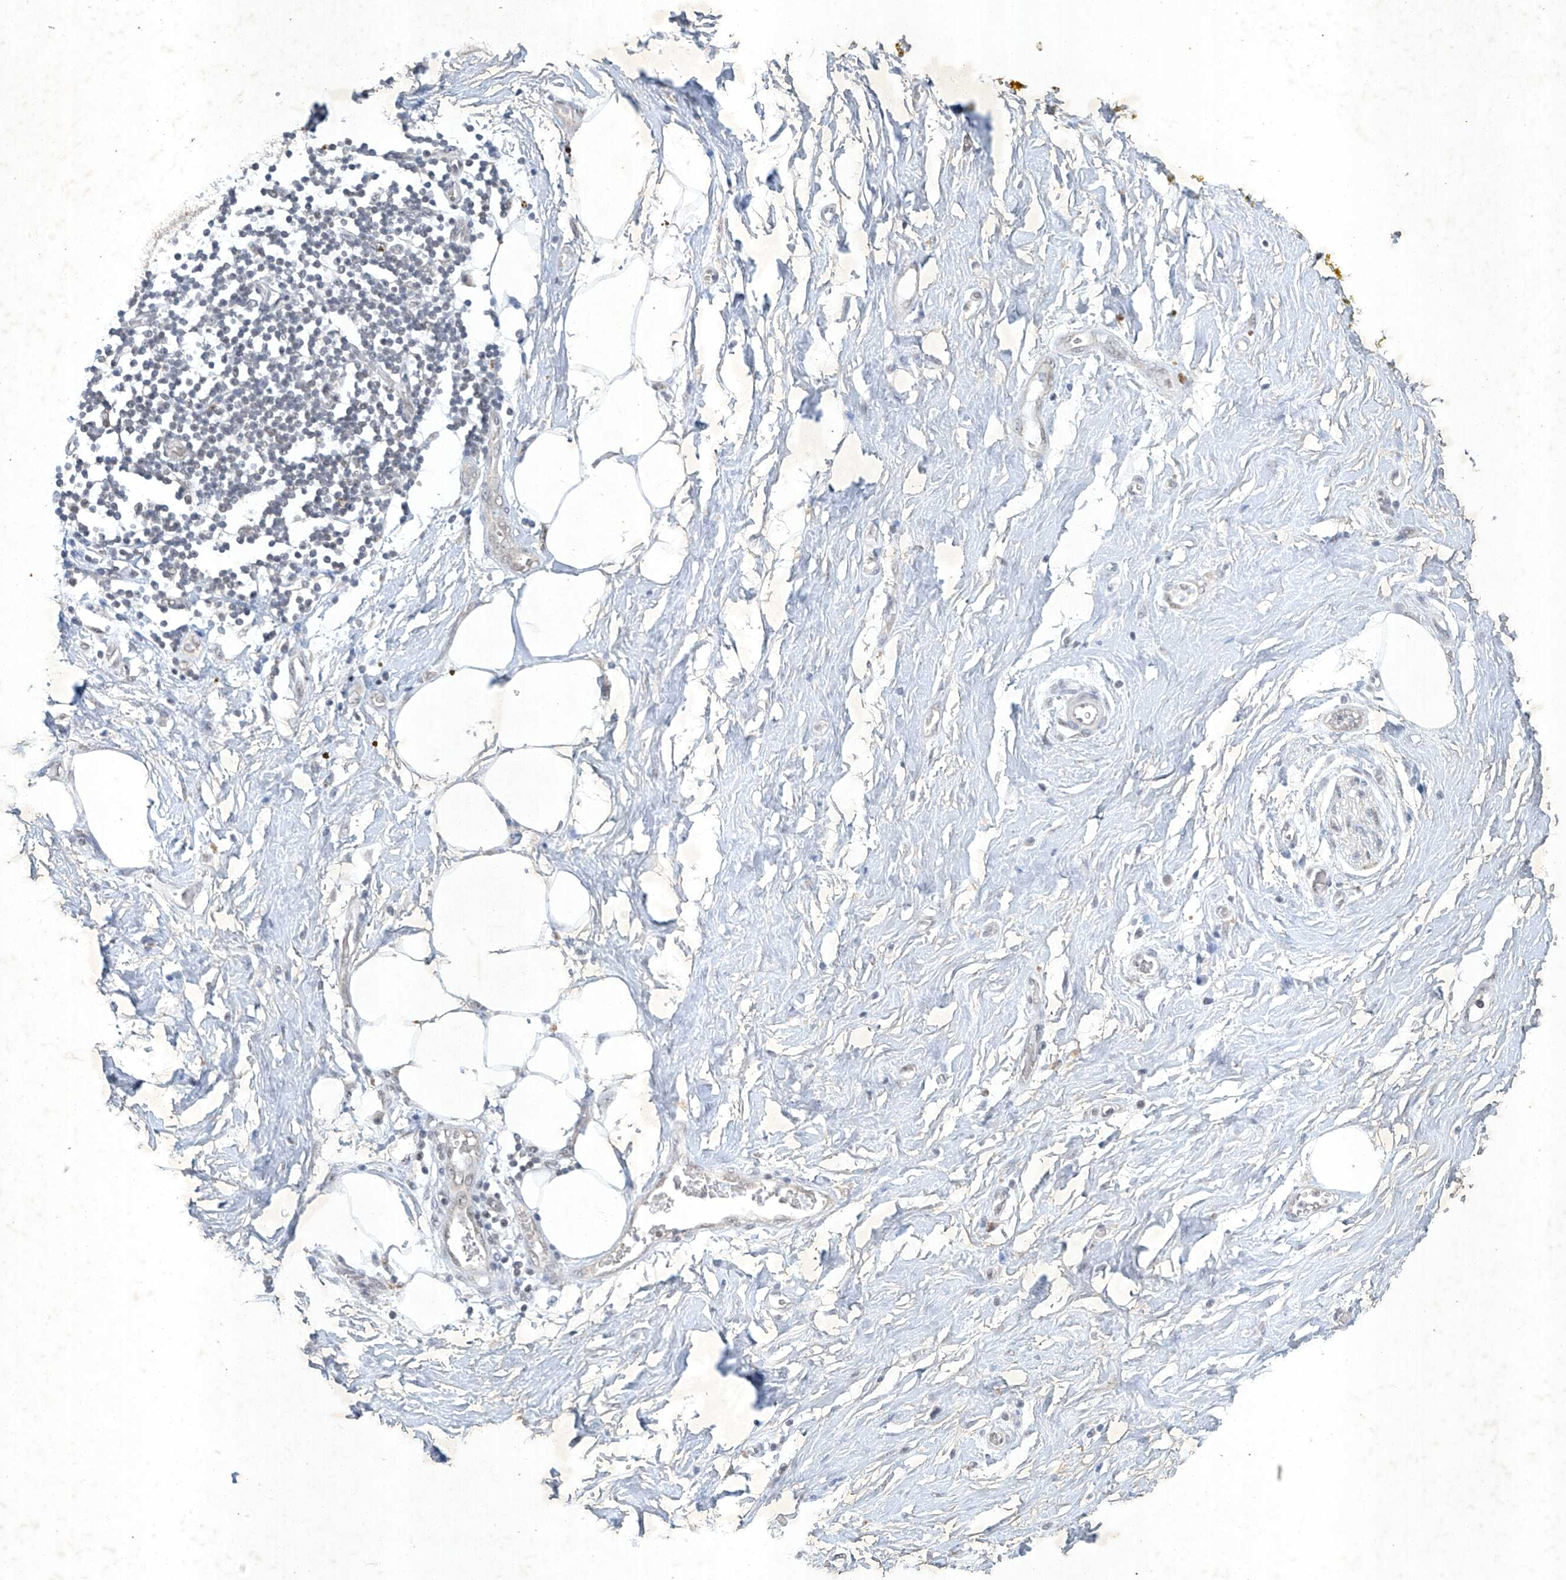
{"staining": {"intensity": "negative", "quantity": "none", "location": "none"}, "tissue": "adipose tissue", "cell_type": "Adipocytes", "image_type": "normal", "snomed": [{"axis": "morphology", "description": "Normal tissue, NOS"}, {"axis": "morphology", "description": "Adenocarcinoma, NOS"}, {"axis": "topography", "description": "Pancreas"}, {"axis": "topography", "description": "Peripheral nerve tissue"}], "caption": "High magnification brightfield microscopy of unremarkable adipose tissue stained with DAB (3,3'-diaminobenzidine) (brown) and counterstained with hematoxylin (blue): adipocytes show no significant staining. Nuclei are stained in blue.", "gene": "TAF8", "patient": {"sex": "male", "age": 59}}